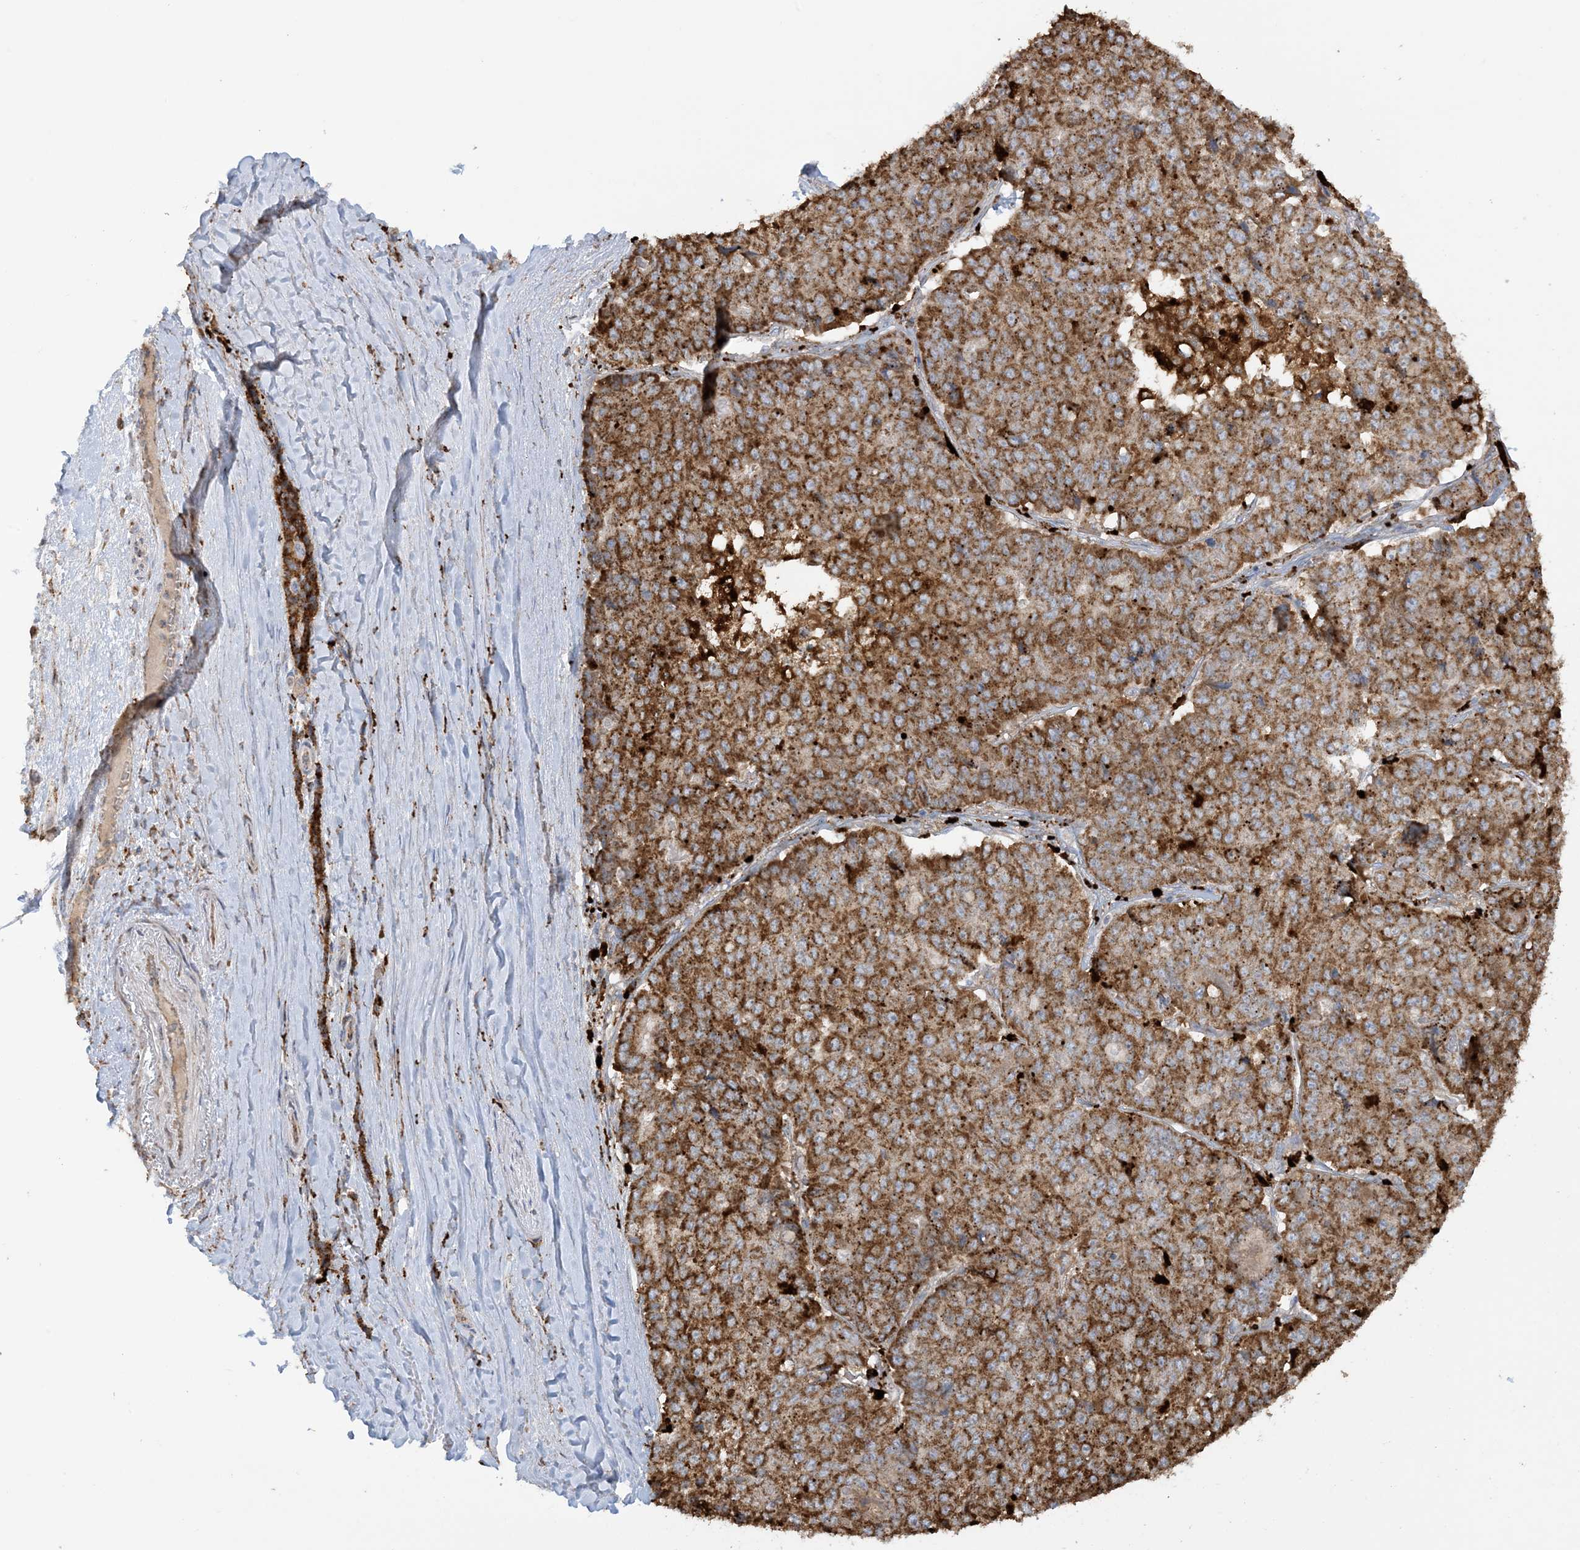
{"staining": {"intensity": "strong", "quantity": ">75%", "location": "cytoplasmic/membranous"}, "tissue": "pancreatic cancer", "cell_type": "Tumor cells", "image_type": "cancer", "snomed": [{"axis": "morphology", "description": "Adenocarcinoma, NOS"}, {"axis": "topography", "description": "Pancreas"}], "caption": "Immunohistochemical staining of human pancreatic cancer displays high levels of strong cytoplasmic/membranous staining in about >75% of tumor cells.", "gene": "AGA", "patient": {"sex": "male", "age": 50}}